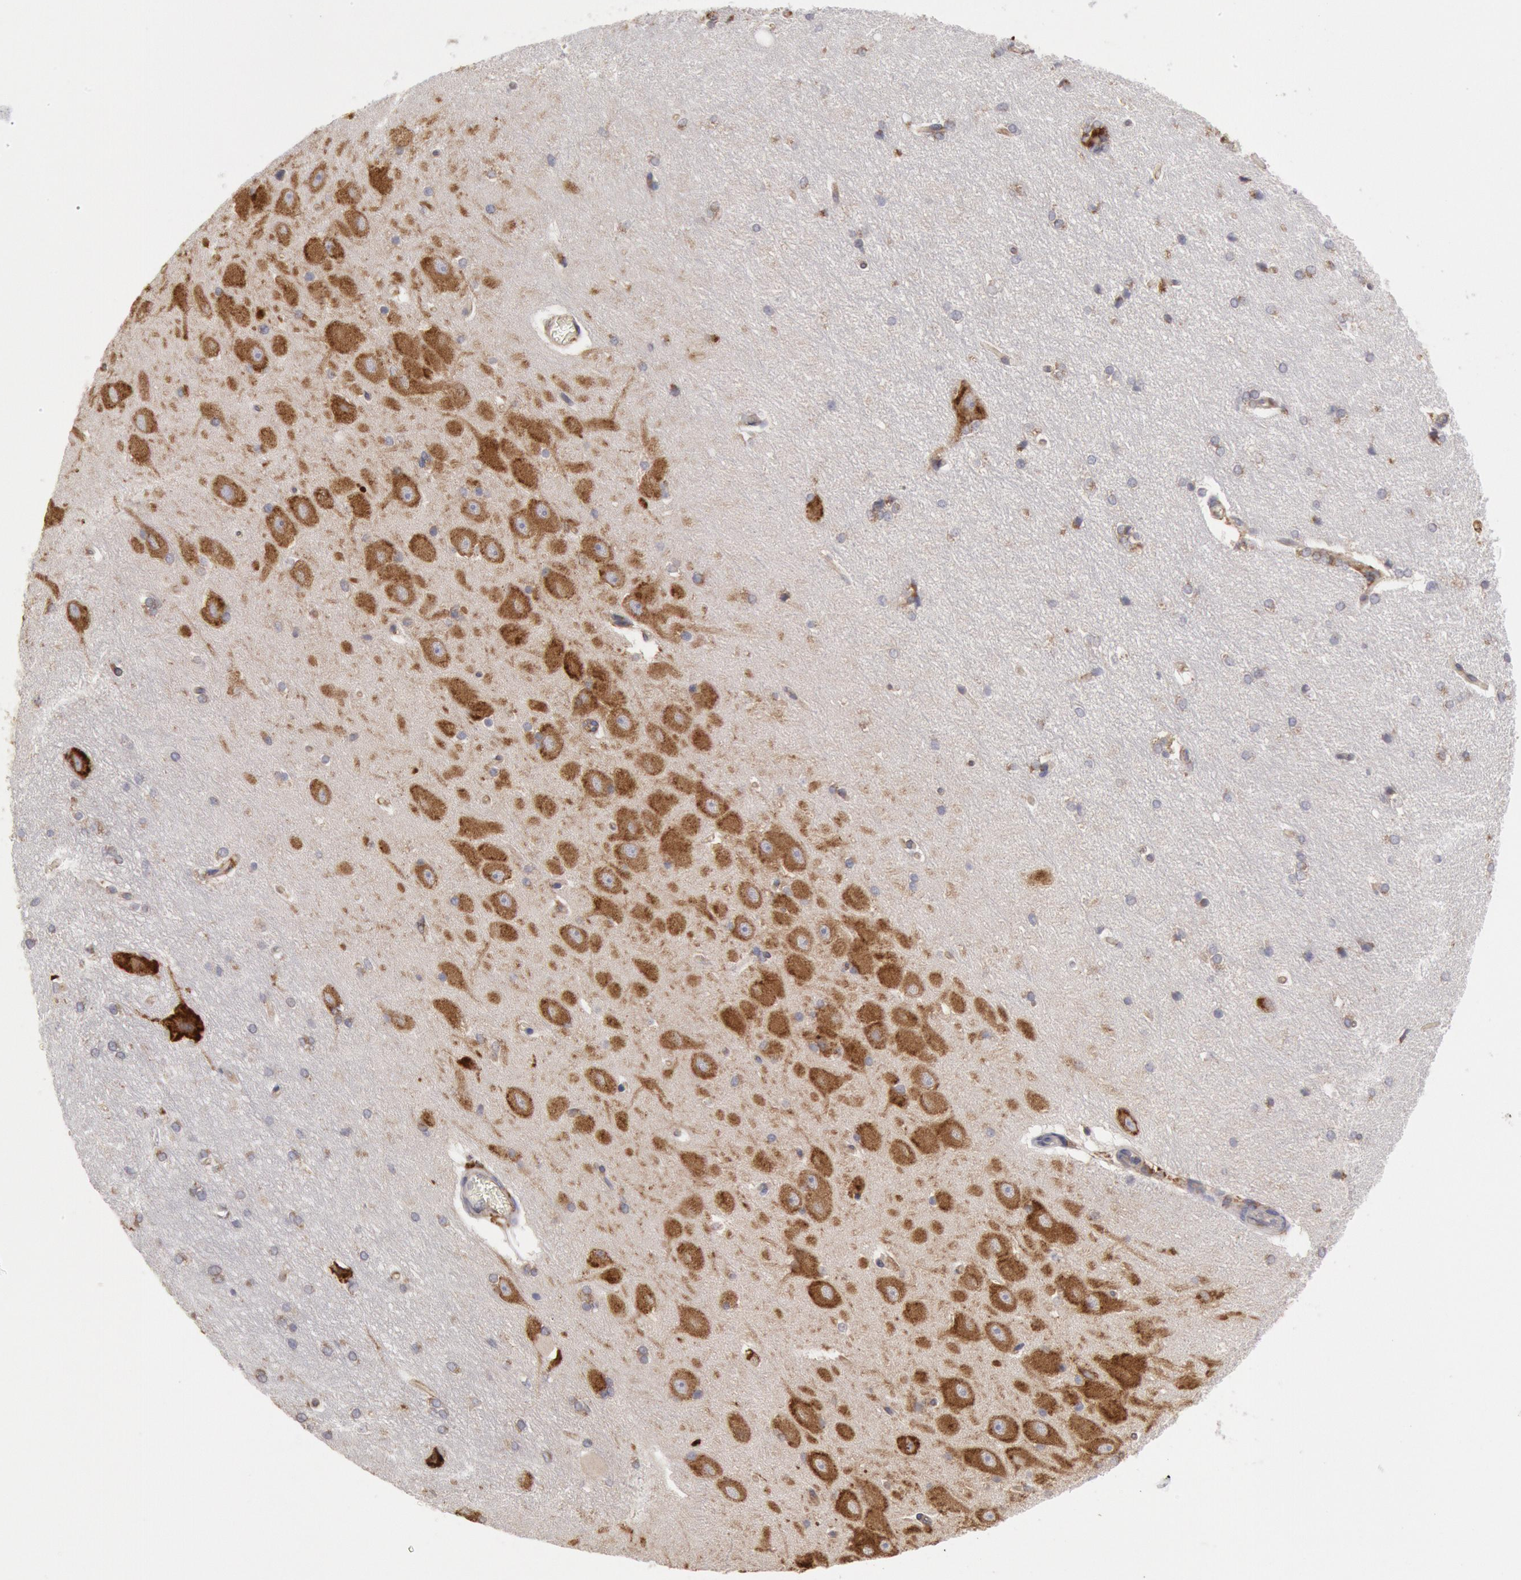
{"staining": {"intensity": "weak", "quantity": "<25%", "location": "cytoplasmic/membranous"}, "tissue": "hippocampus", "cell_type": "Glial cells", "image_type": "normal", "snomed": [{"axis": "morphology", "description": "Normal tissue, NOS"}, {"axis": "topography", "description": "Hippocampus"}], "caption": "Image shows no significant protein expression in glial cells of normal hippocampus.", "gene": "ERP44", "patient": {"sex": "female", "age": 19}}